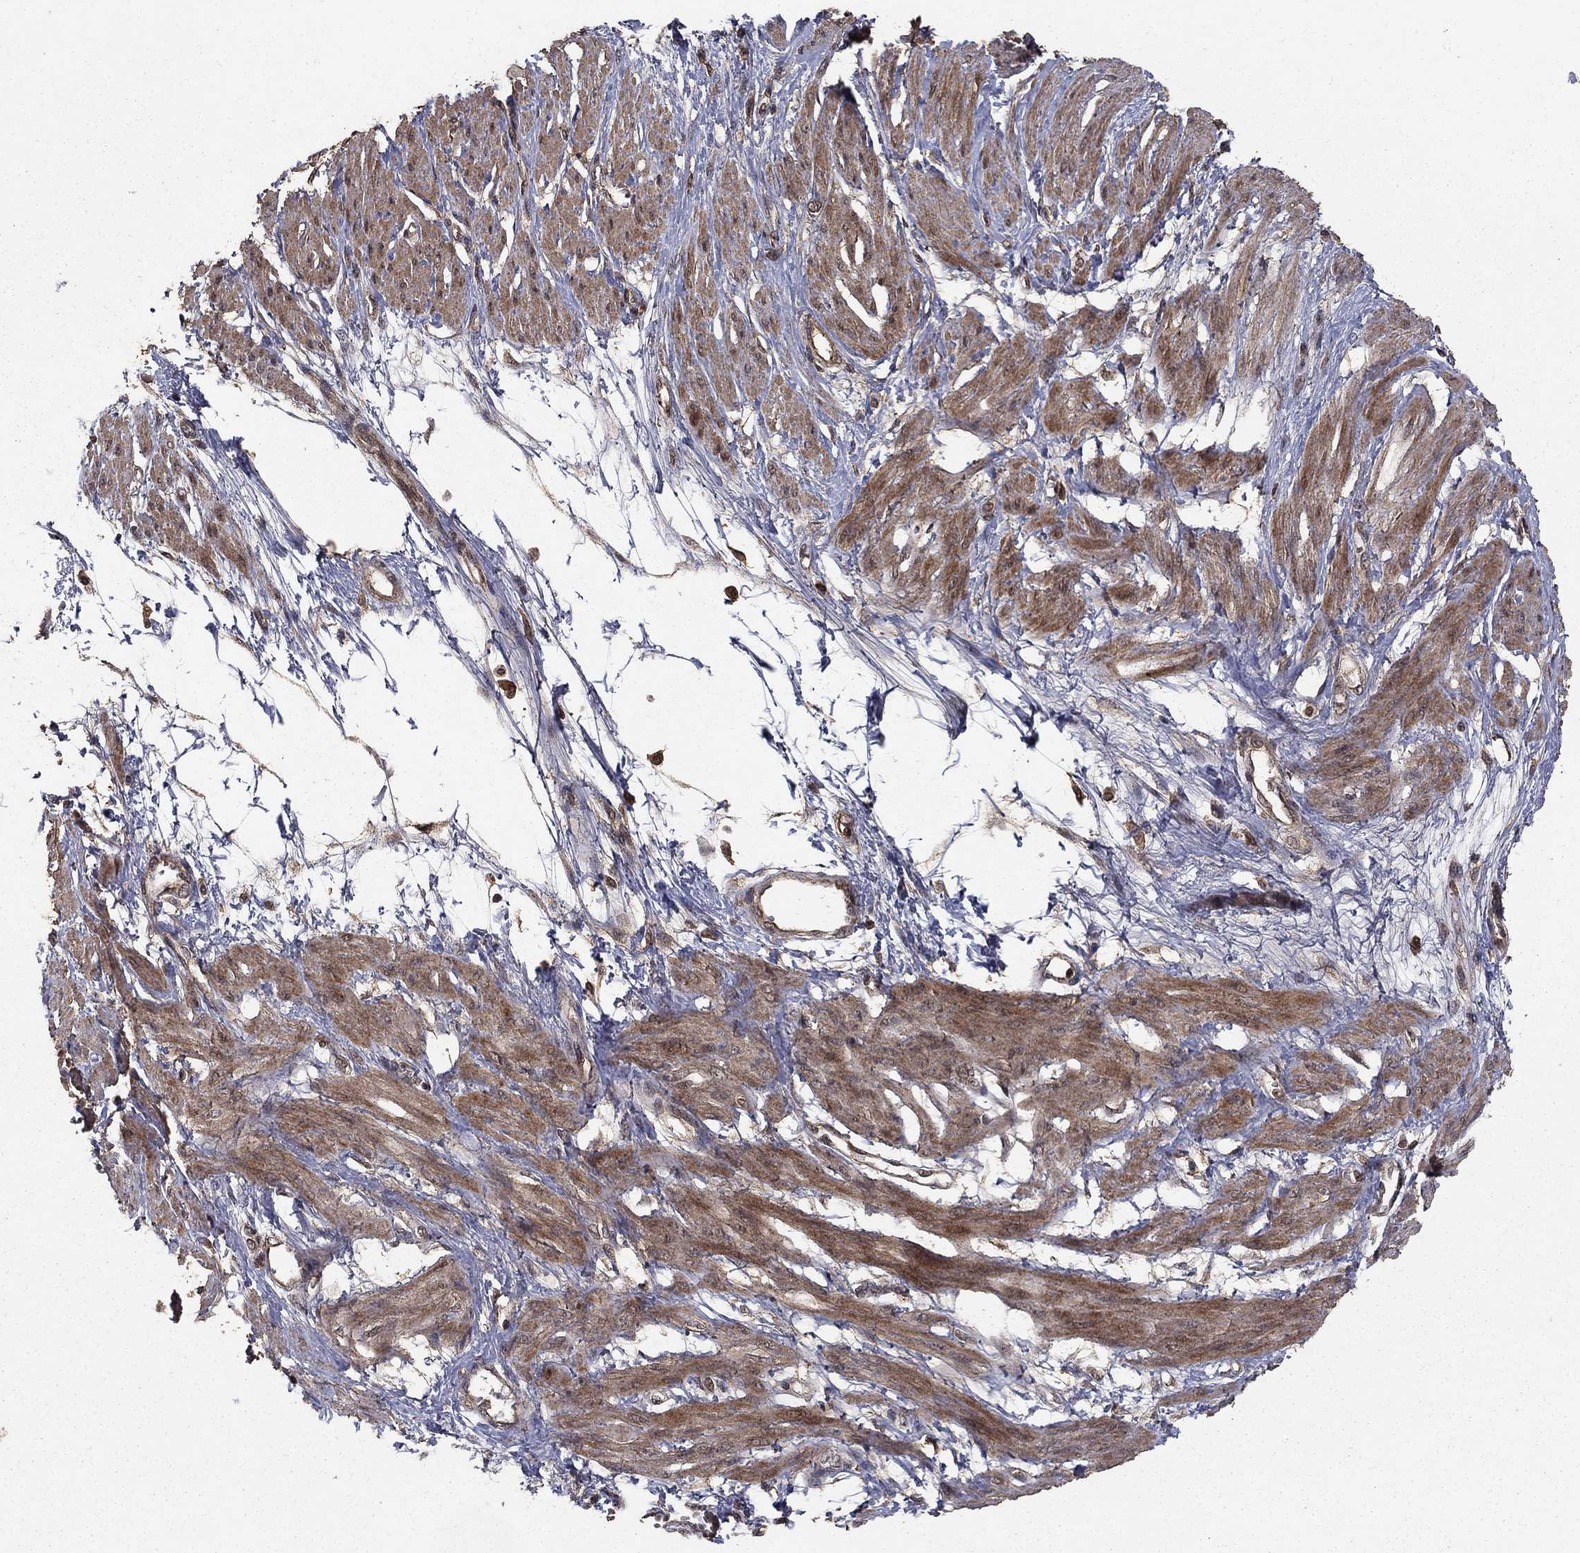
{"staining": {"intensity": "moderate", "quantity": ">75%", "location": "cytoplasmic/membranous"}, "tissue": "smooth muscle", "cell_type": "Smooth muscle cells", "image_type": "normal", "snomed": [{"axis": "morphology", "description": "Normal tissue, NOS"}, {"axis": "topography", "description": "Smooth muscle"}, {"axis": "topography", "description": "Uterus"}], "caption": "Moderate cytoplasmic/membranous protein positivity is seen in about >75% of smooth muscle cells in smooth muscle. (Stains: DAB in brown, nuclei in blue, Microscopy: brightfield microscopy at high magnification).", "gene": "PRDM1", "patient": {"sex": "female", "age": 39}}